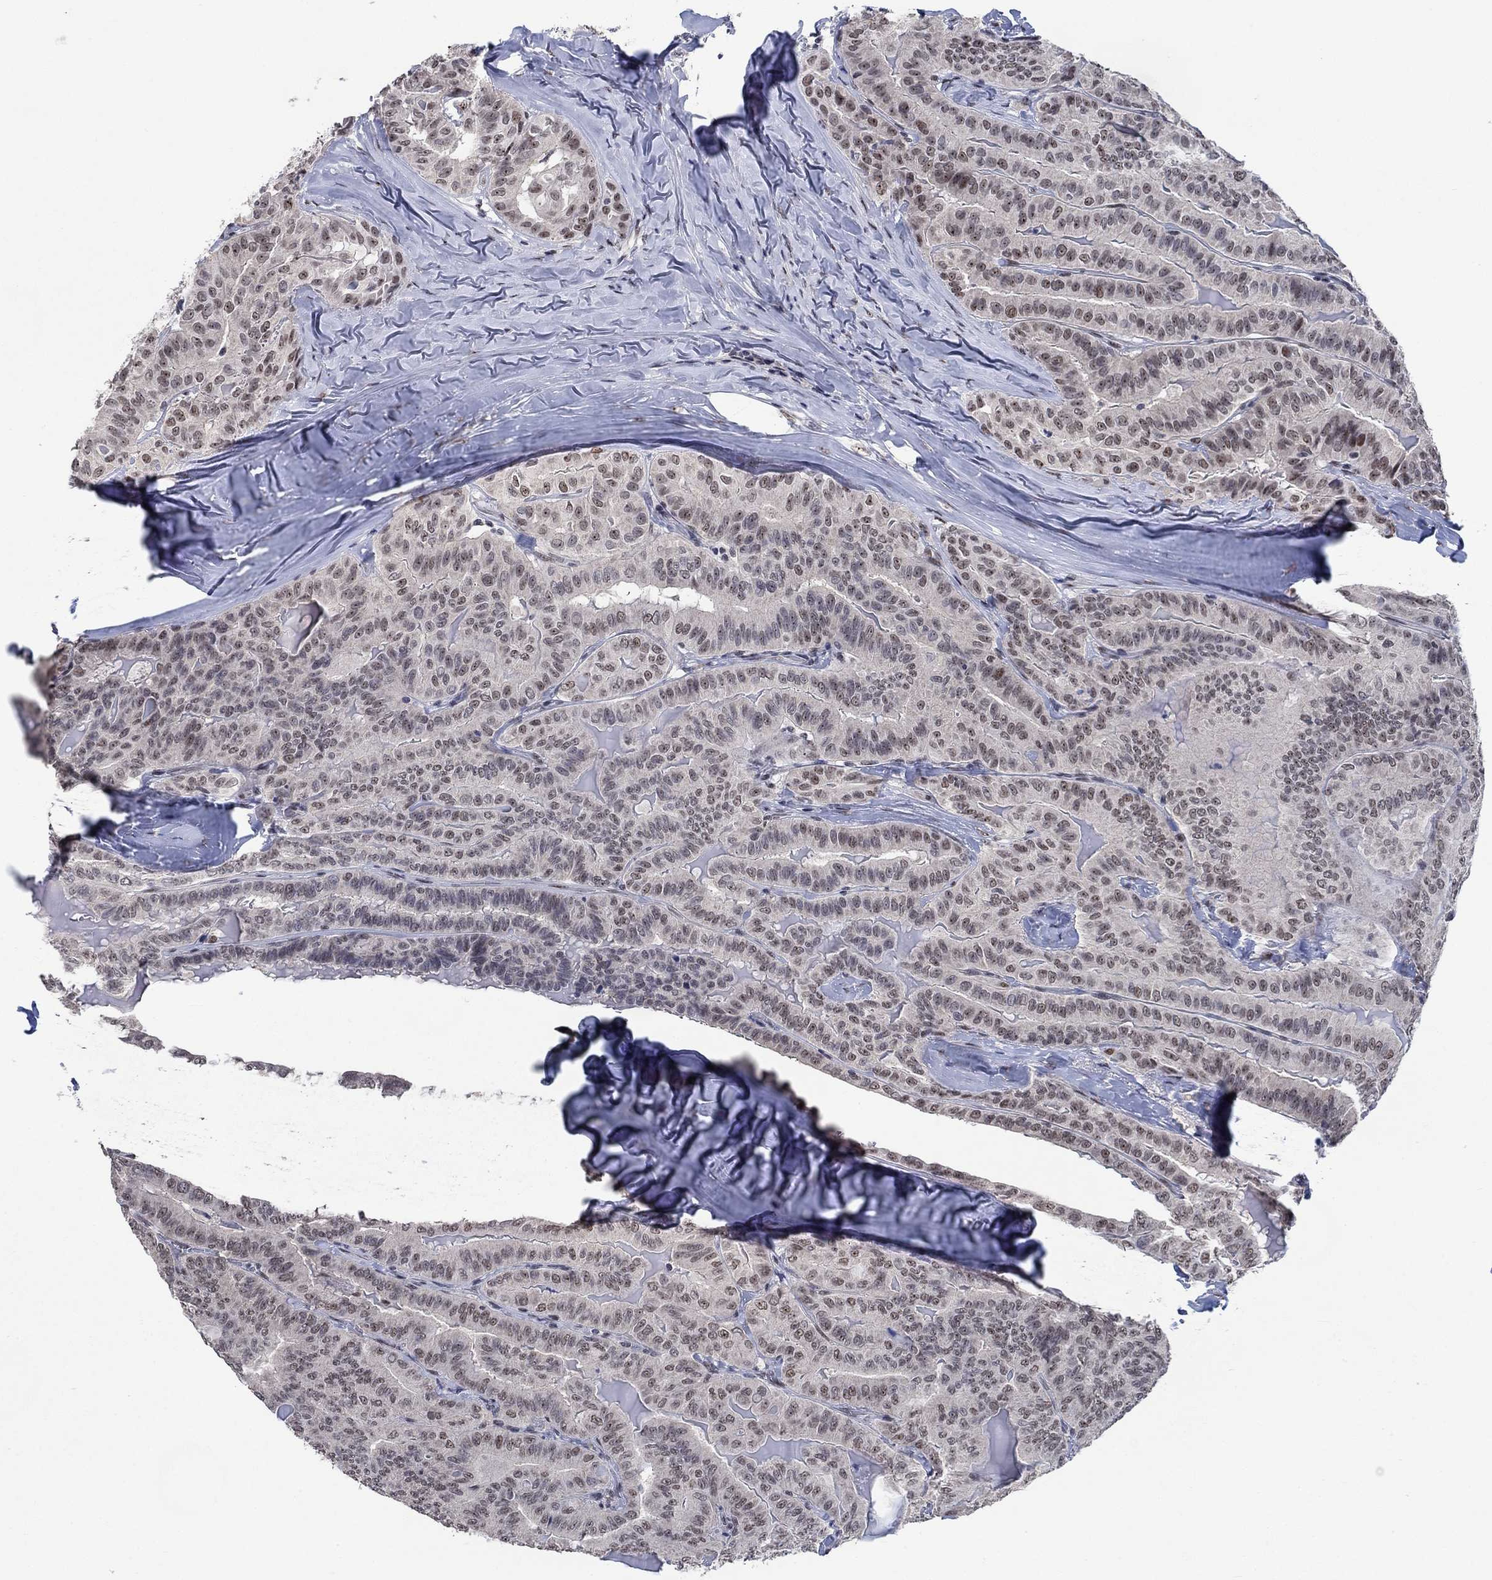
{"staining": {"intensity": "weak", "quantity": "<25%", "location": "nuclear"}, "tissue": "thyroid cancer", "cell_type": "Tumor cells", "image_type": "cancer", "snomed": [{"axis": "morphology", "description": "Papillary adenocarcinoma, NOS"}, {"axis": "topography", "description": "Thyroid gland"}], "caption": "Human thyroid cancer (papillary adenocarcinoma) stained for a protein using immunohistochemistry (IHC) reveals no expression in tumor cells.", "gene": "HTN1", "patient": {"sex": "female", "age": 68}}